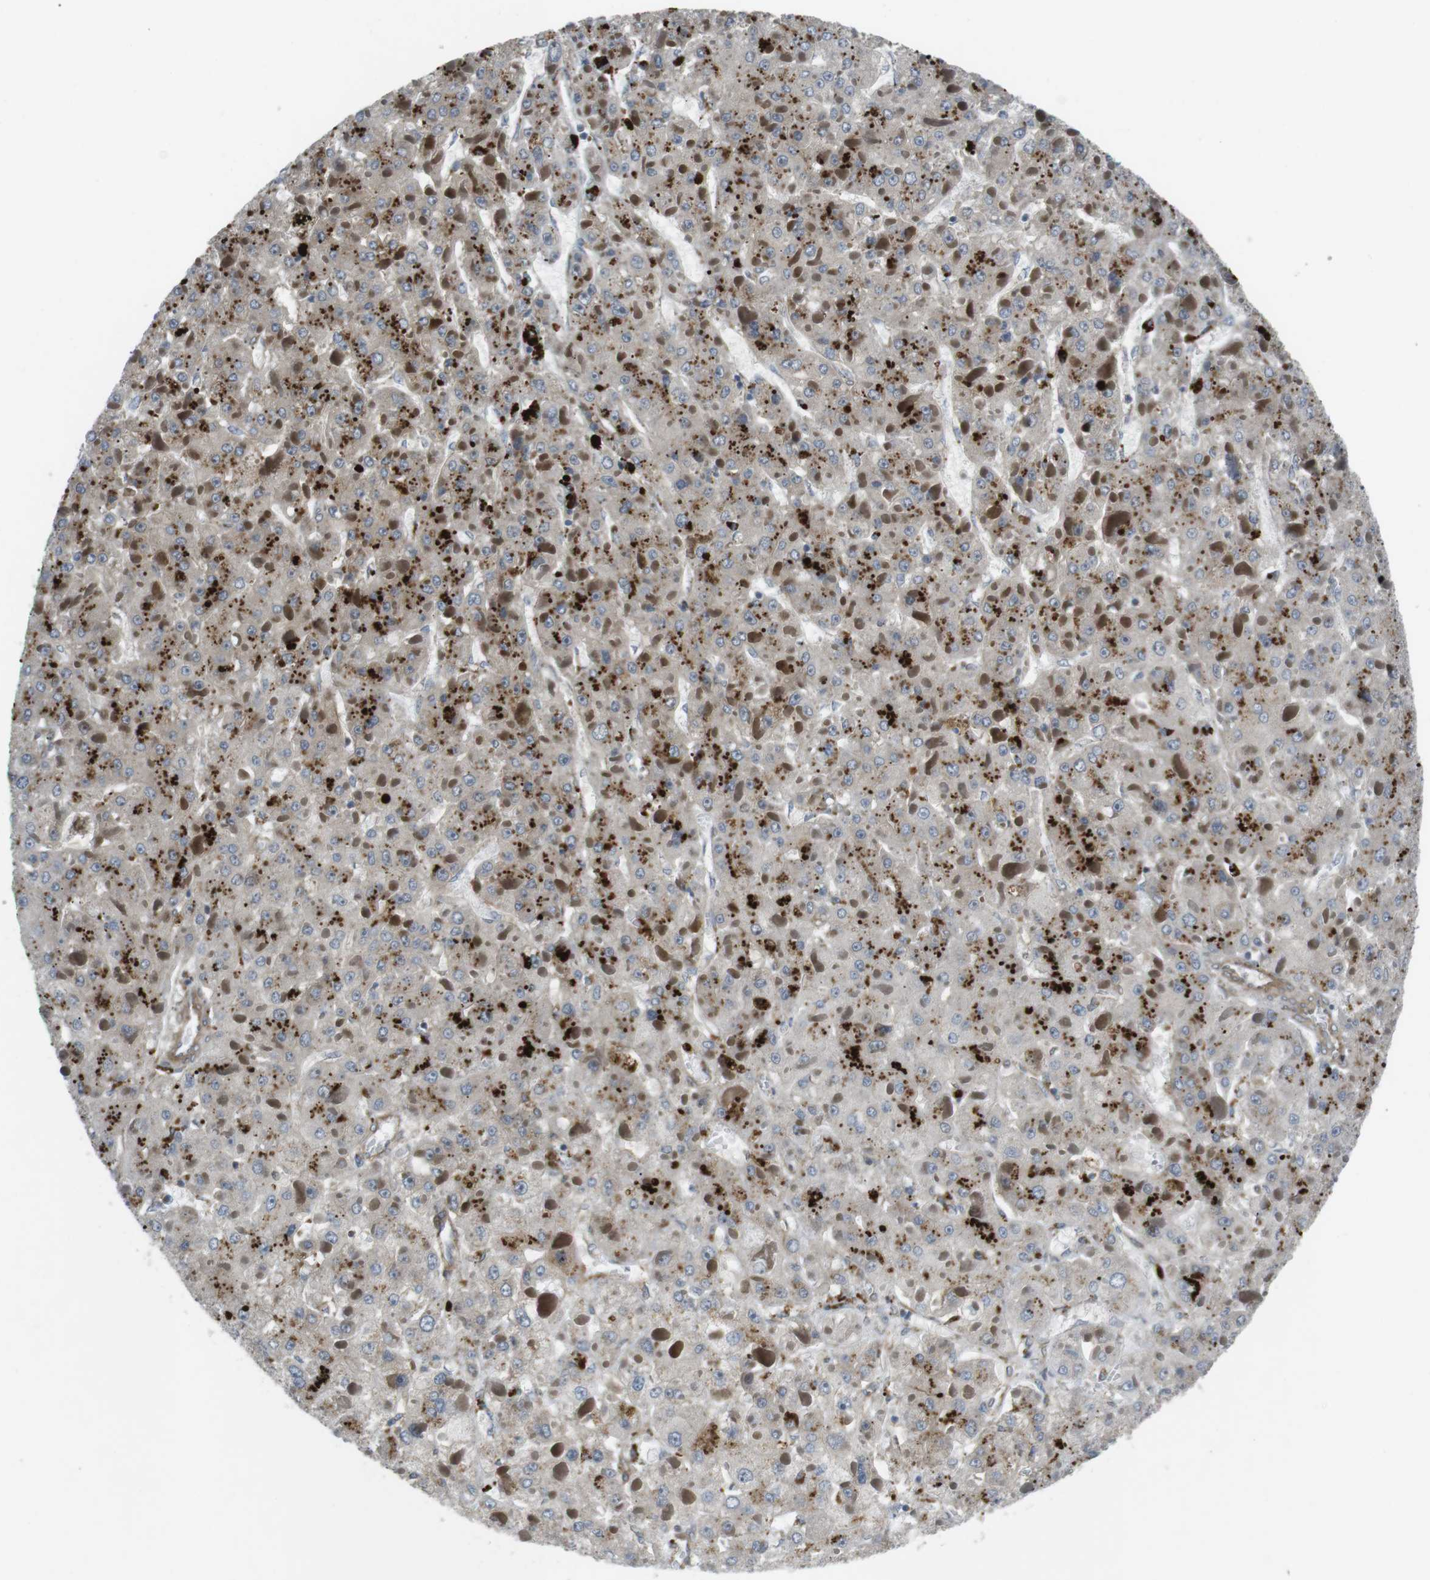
{"staining": {"intensity": "moderate", "quantity": "25%-75%", "location": "cytoplasmic/membranous"}, "tissue": "liver cancer", "cell_type": "Tumor cells", "image_type": "cancer", "snomed": [{"axis": "morphology", "description": "Carcinoma, Hepatocellular, NOS"}, {"axis": "topography", "description": "Liver"}], "caption": "This is a micrograph of immunohistochemistry staining of liver hepatocellular carcinoma, which shows moderate positivity in the cytoplasmic/membranous of tumor cells.", "gene": "KANK2", "patient": {"sex": "female", "age": 73}}